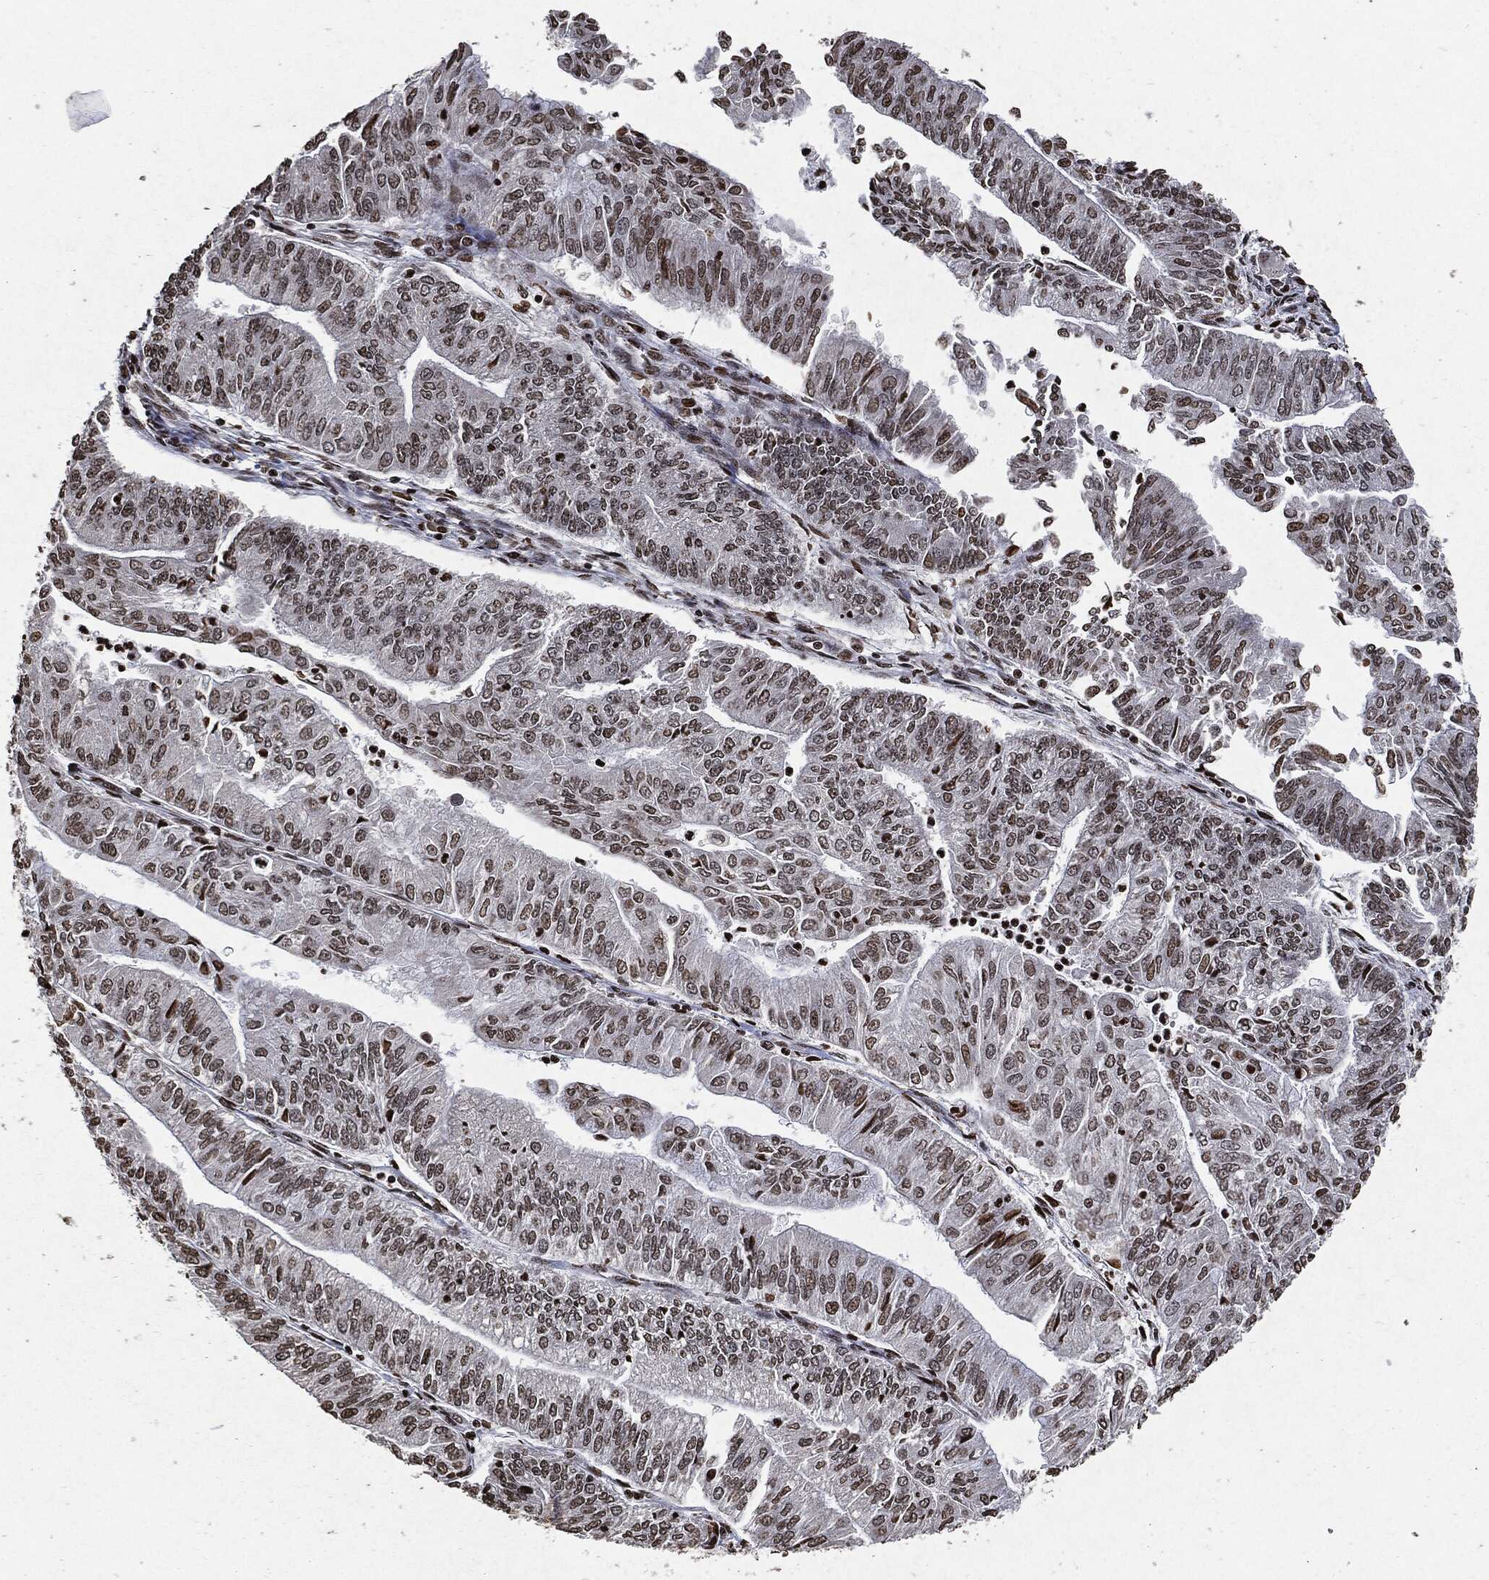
{"staining": {"intensity": "moderate", "quantity": "25%-75%", "location": "nuclear"}, "tissue": "endometrial cancer", "cell_type": "Tumor cells", "image_type": "cancer", "snomed": [{"axis": "morphology", "description": "Adenocarcinoma, NOS"}, {"axis": "topography", "description": "Endometrium"}], "caption": "IHC of endometrial adenocarcinoma reveals medium levels of moderate nuclear expression in about 25%-75% of tumor cells.", "gene": "JUN", "patient": {"sex": "female", "age": 59}}